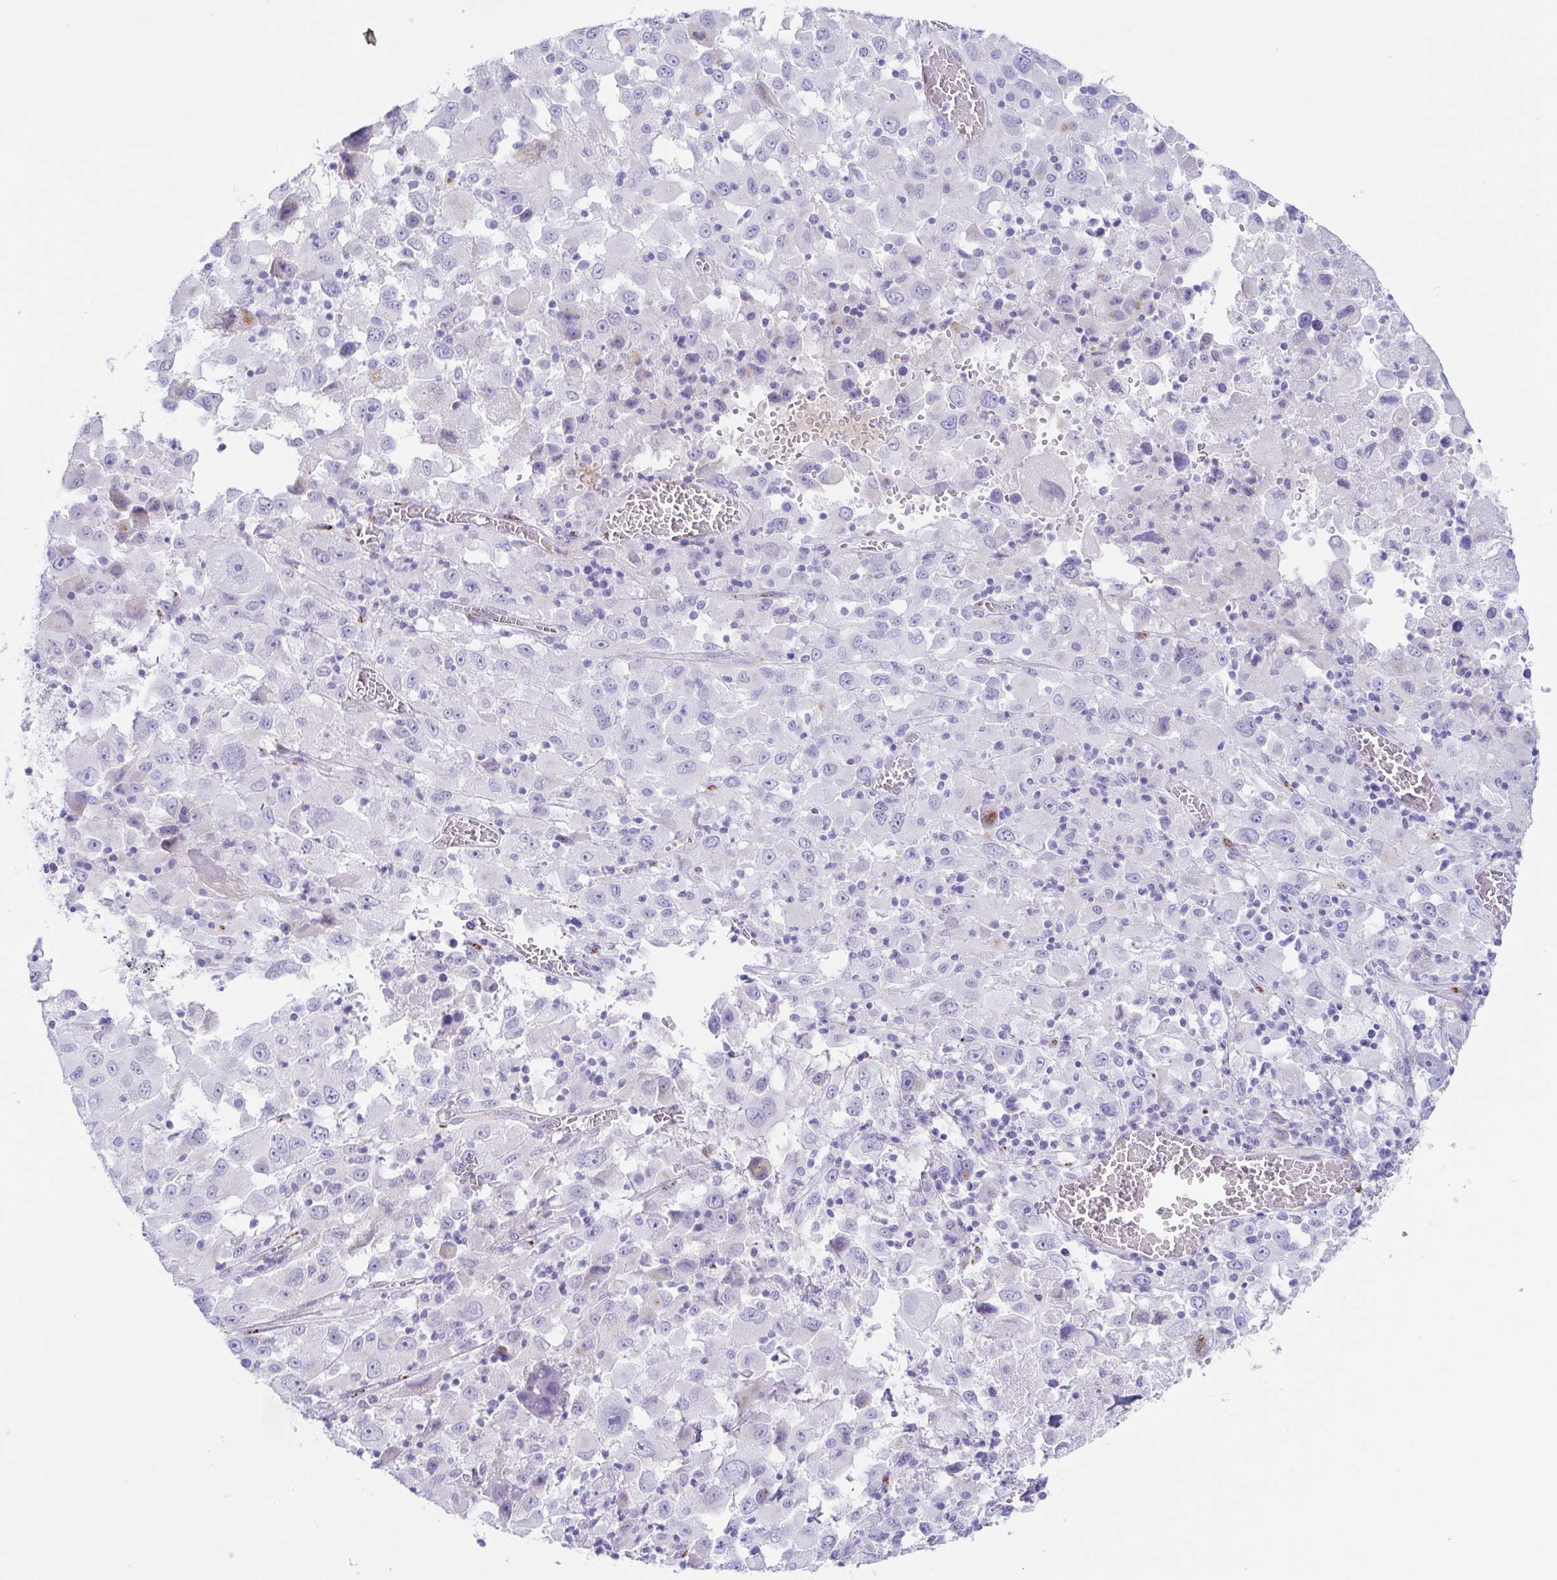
{"staining": {"intensity": "negative", "quantity": "none", "location": "none"}, "tissue": "melanoma", "cell_type": "Tumor cells", "image_type": "cancer", "snomed": [{"axis": "morphology", "description": "Malignant melanoma, Metastatic site"}, {"axis": "topography", "description": "Soft tissue"}], "caption": "There is no significant expression in tumor cells of melanoma.", "gene": "LDLRAD1", "patient": {"sex": "male", "age": 50}}